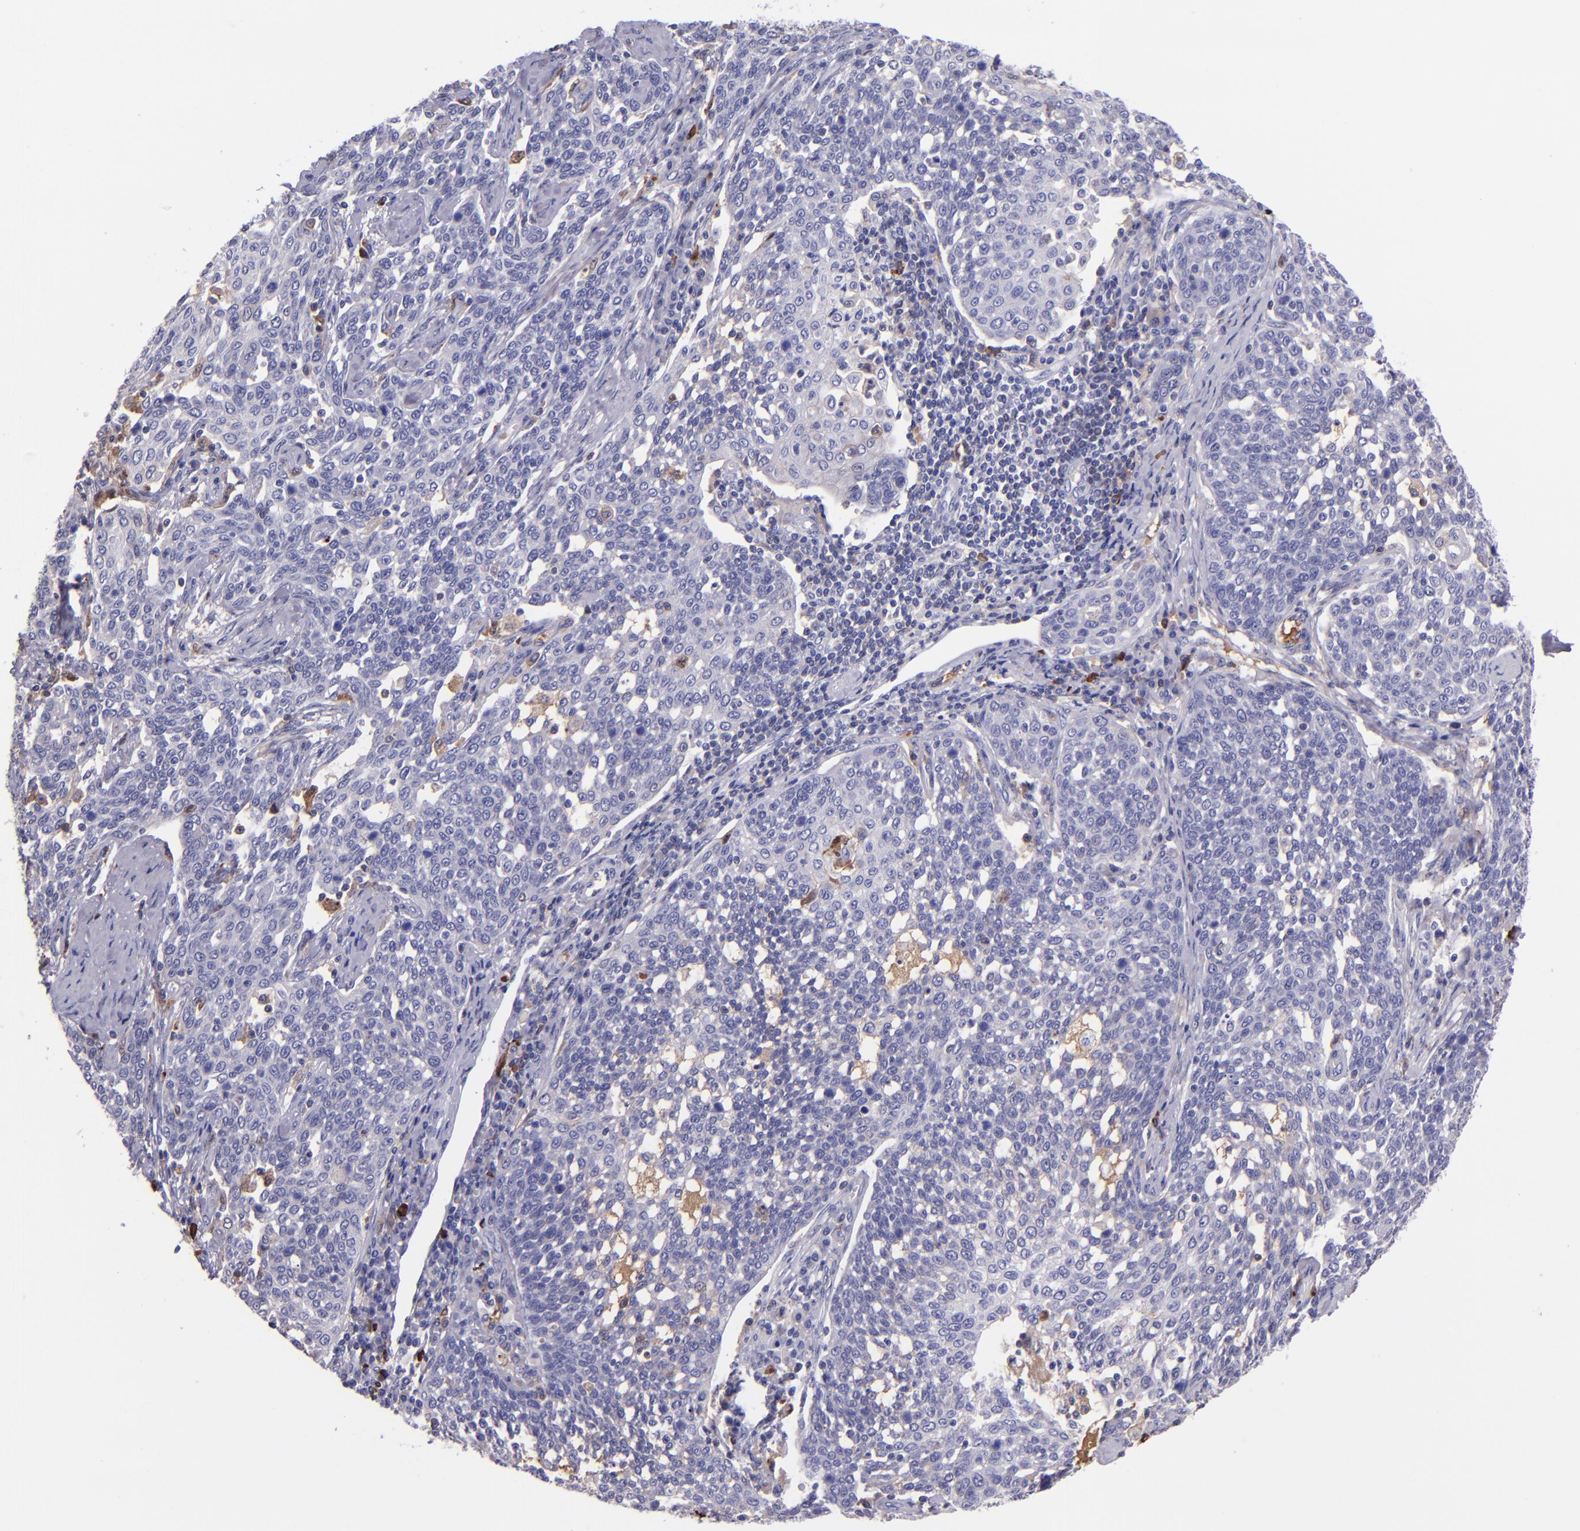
{"staining": {"intensity": "negative", "quantity": "none", "location": "none"}, "tissue": "cervical cancer", "cell_type": "Tumor cells", "image_type": "cancer", "snomed": [{"axis": "morphology", "description": "Squamous cell carcinoma, NOS"}, {"axis": "topography", "description": "Cervix"}], "caption": "Tumor cells show no significant positivity in cervical squamous cell carcinoma. (DAB IHC visualized using brightfield microscopy, high magnification).", "gene": "KNG1", "patient": {"sex": "female", "age": 34}}